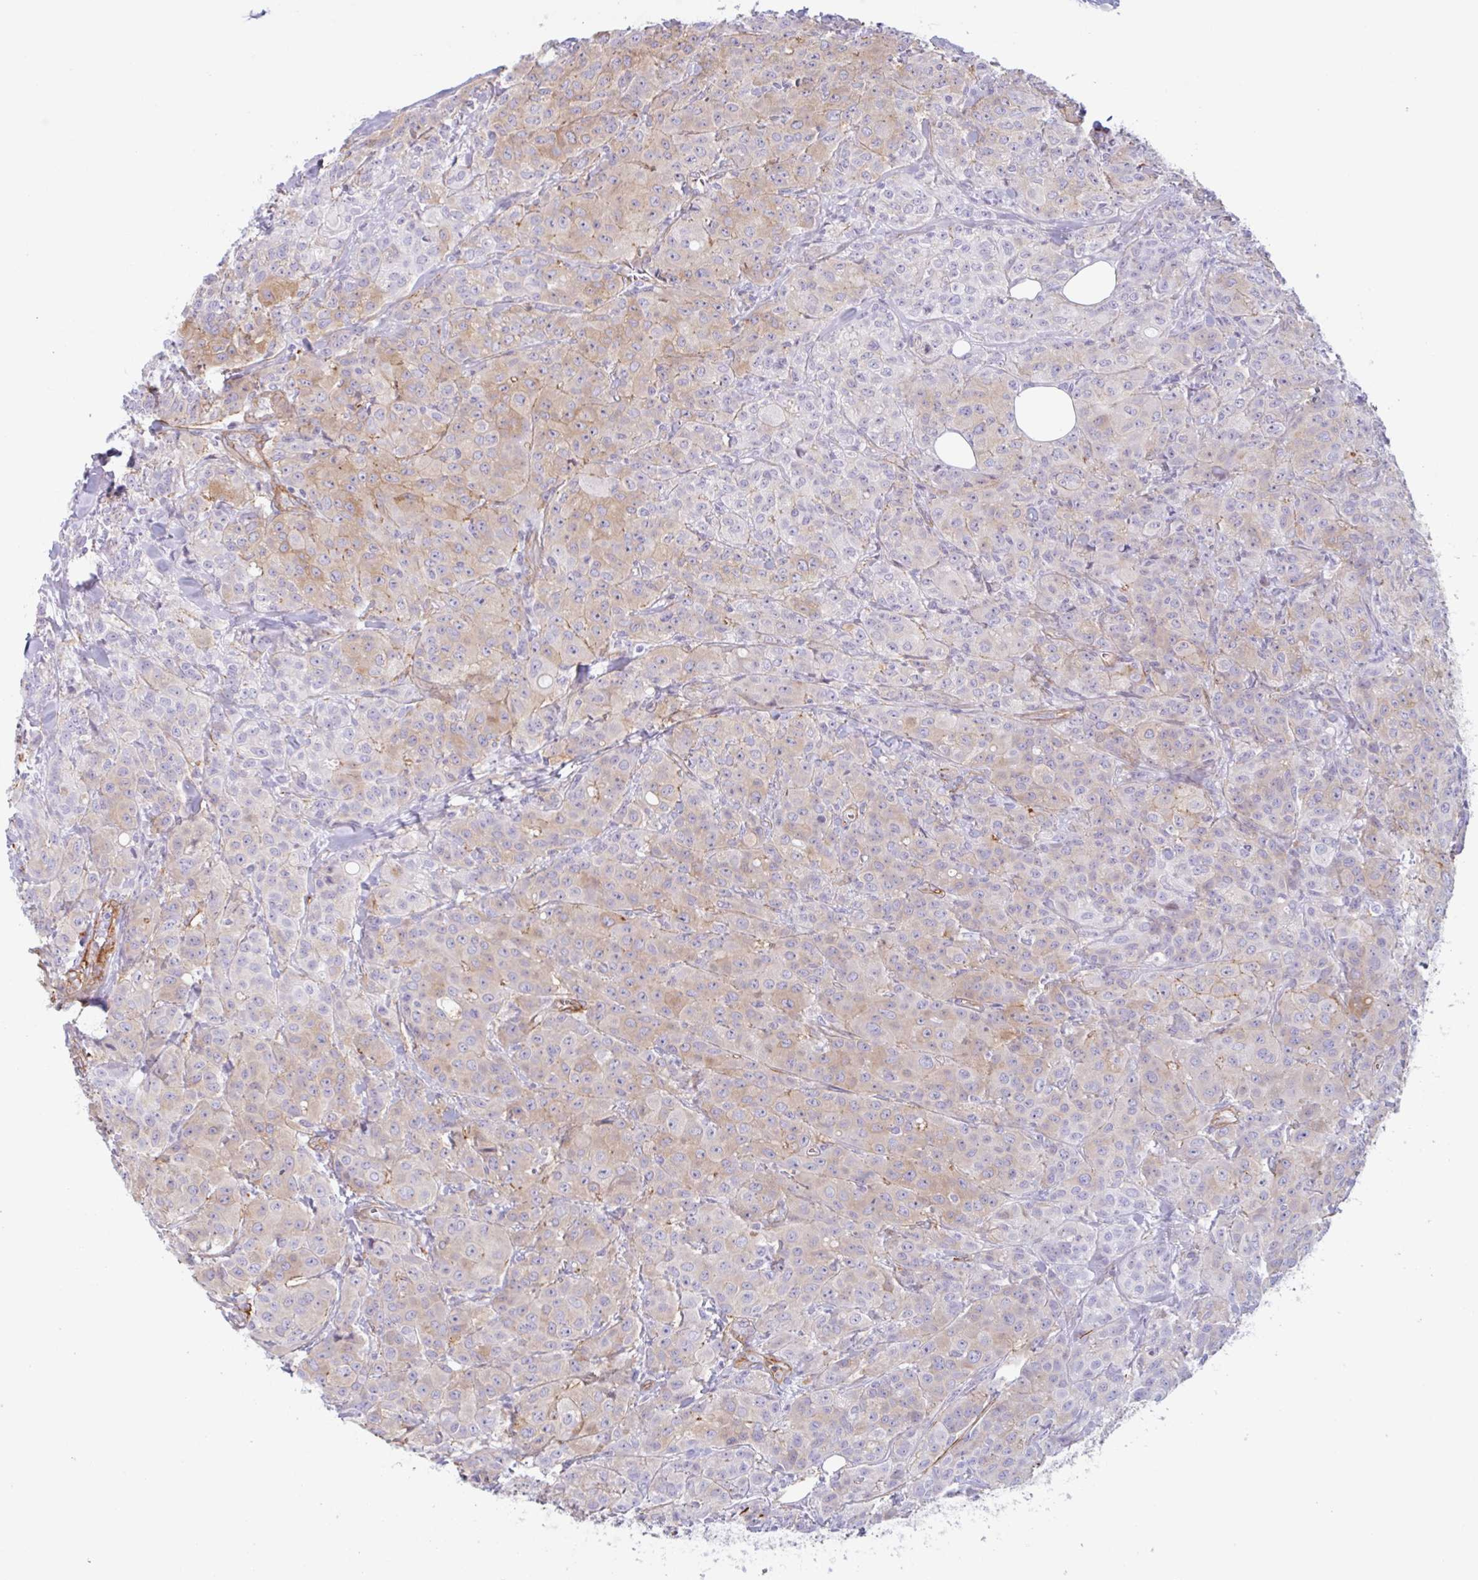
{"staining": {"intensity": "weak", "quantity": "25%-75%", "location": "cytoplasmic/membranous"}, "tissue": "breast cancer", "cell_type": "Tumor cells", "image_type": "cancer", "snomed": [{"axis": "morphology", "description": "Normal tissue, NOS"}, {"axis": "morphology", "description": "Duct carcinoma"}, {"axis": "topography", "description": "Breast"}], "caption": "There is low levels of weak cytoplasmic/membranous expression in tumor cells of invasive ductal carcinoma (breast), as demonstrated by immunohistochemical staining (brown color).", "gene": "MYH10", "patient": {"sex": "female", "age": 43}}